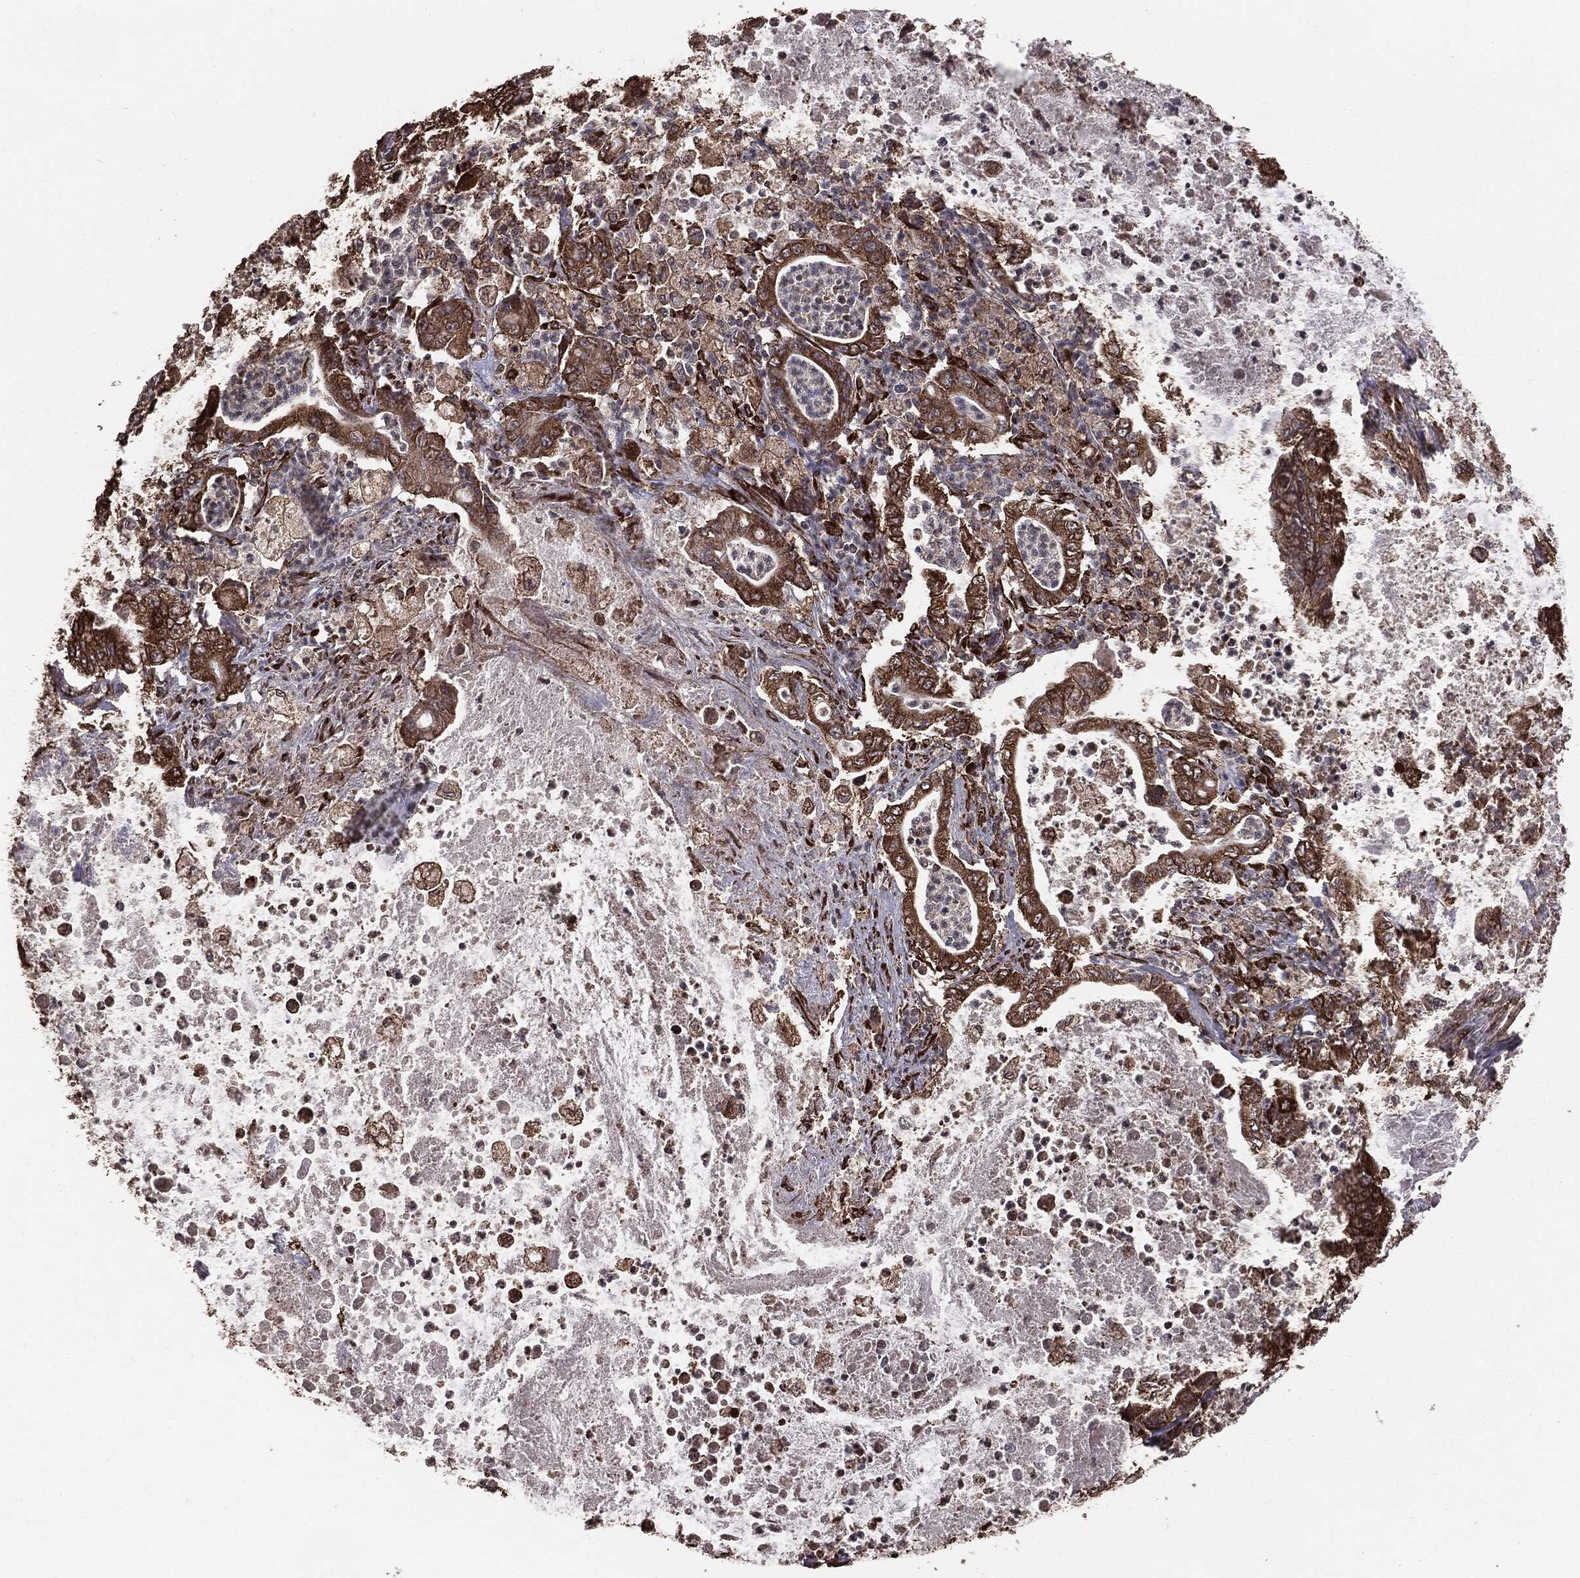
{"staining": {"intensity": "strong", "quantity": ">75%", "location": "cytoplasmic/membranous"}, "tissue": "pancreatic cancer", "cell_type": "Tumor cells", "image_type": "cancer", "snomed": [{"axis": "morphology", "description": "Adenocarcinoma, NOS"}, {"axis": "topography", "description": "Pancreas"}], "caption": "Protein analysis of pancreatic cancer tissue exhibits strong cytoplasmic/membranous positivity in about >75% of tumor cells.", "gene": "MTOR", "patient": {"sex": "male", "age": 71}}